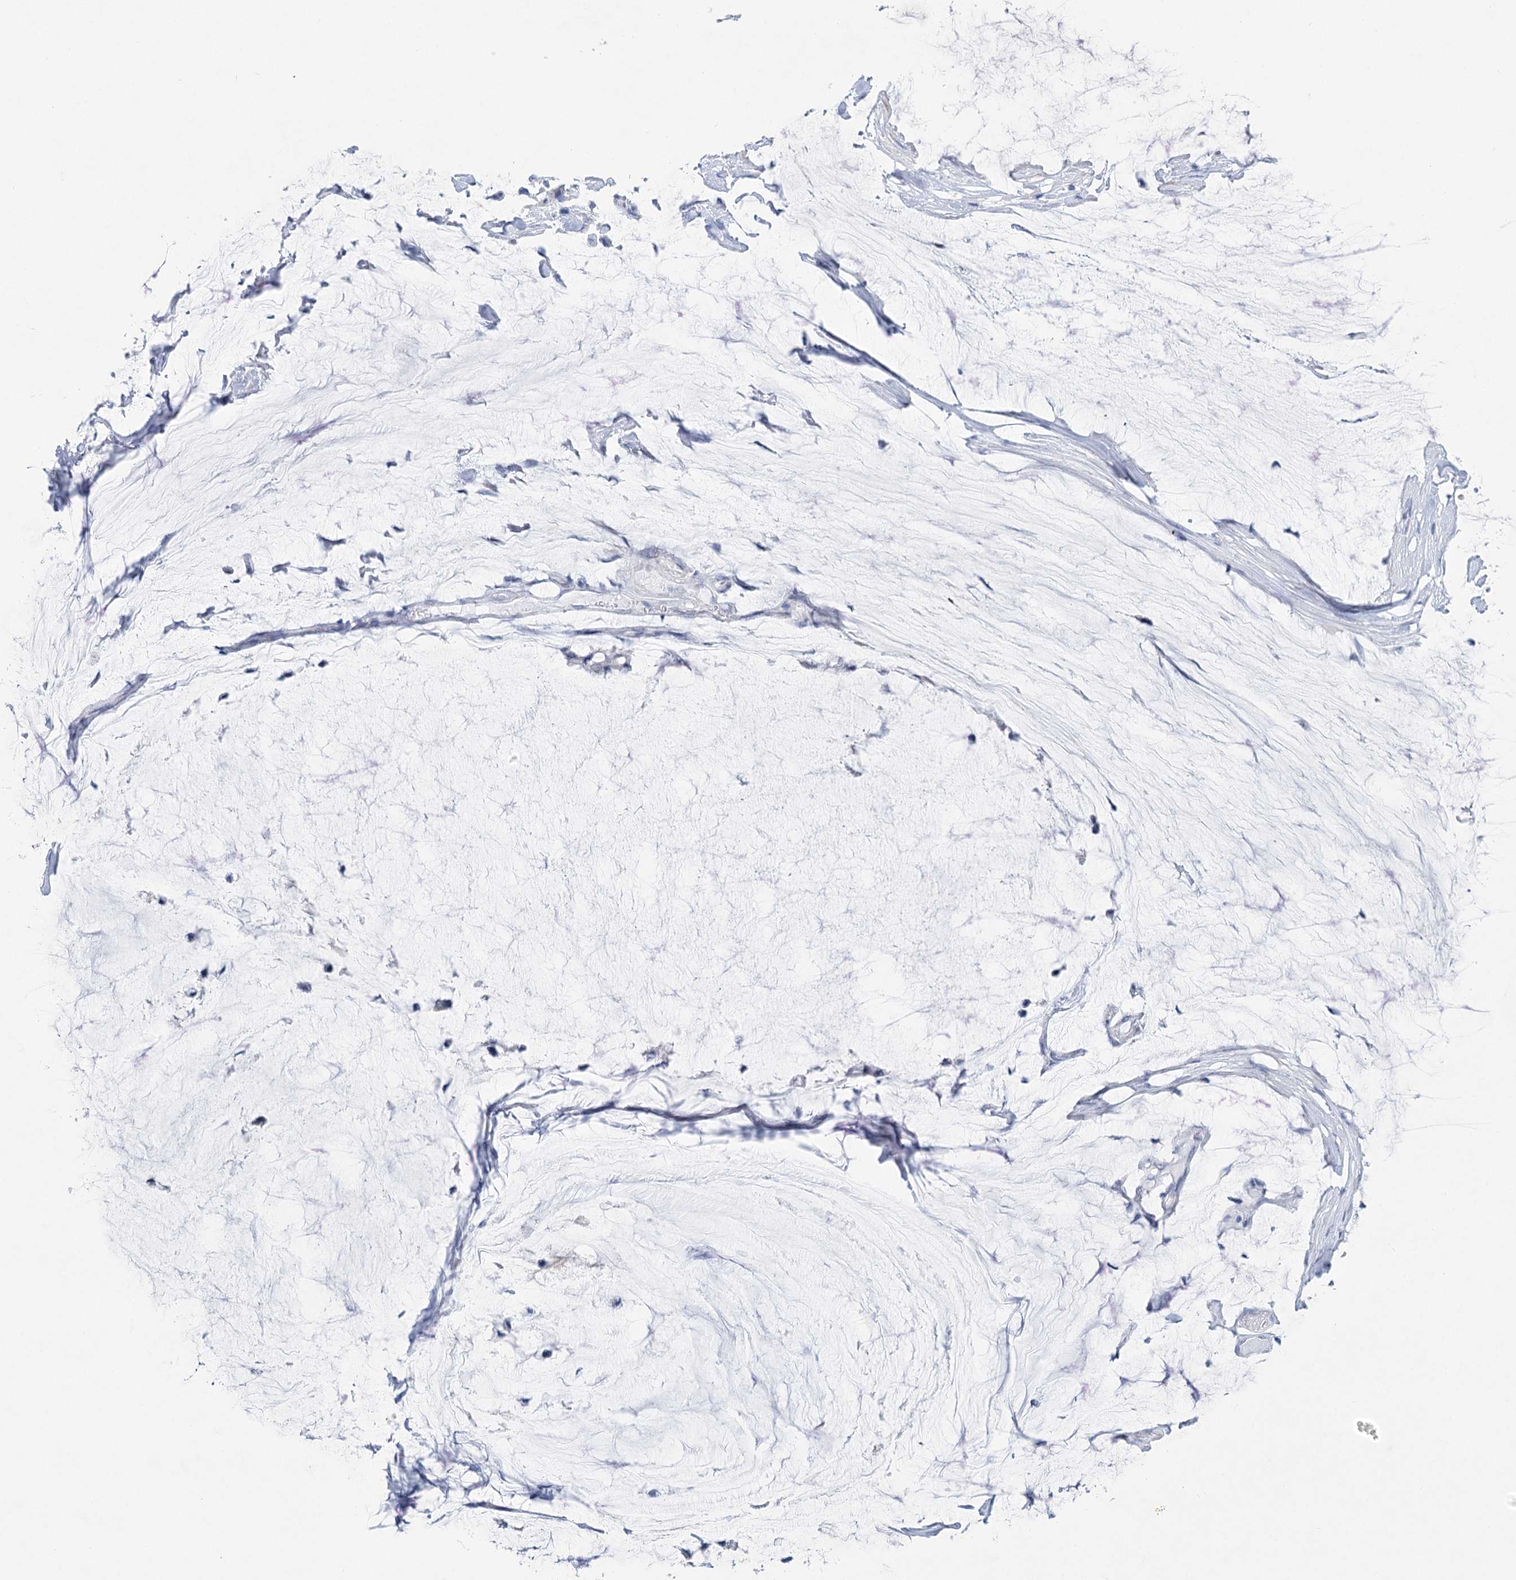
{"staining": {"intensity": "negative", "quantity": "none", "location": "none"}, "tissue": "ovarian cancer", "cell_type": "Tumor cells", "image_type": "cancer", "snomed": [{"axis": "morphology", "description": "Cystadenocarcinoma, mucinous, NOS"}, {"axis": "topography", "description": "Ovary"}], "caption": "Histopathology image shows no significant protein expression in tumor cells of ovarian mucinous cystadenocarcinoma.", "gene": "CCDC88A", "patient": {"sex": "female", "age": 39}}